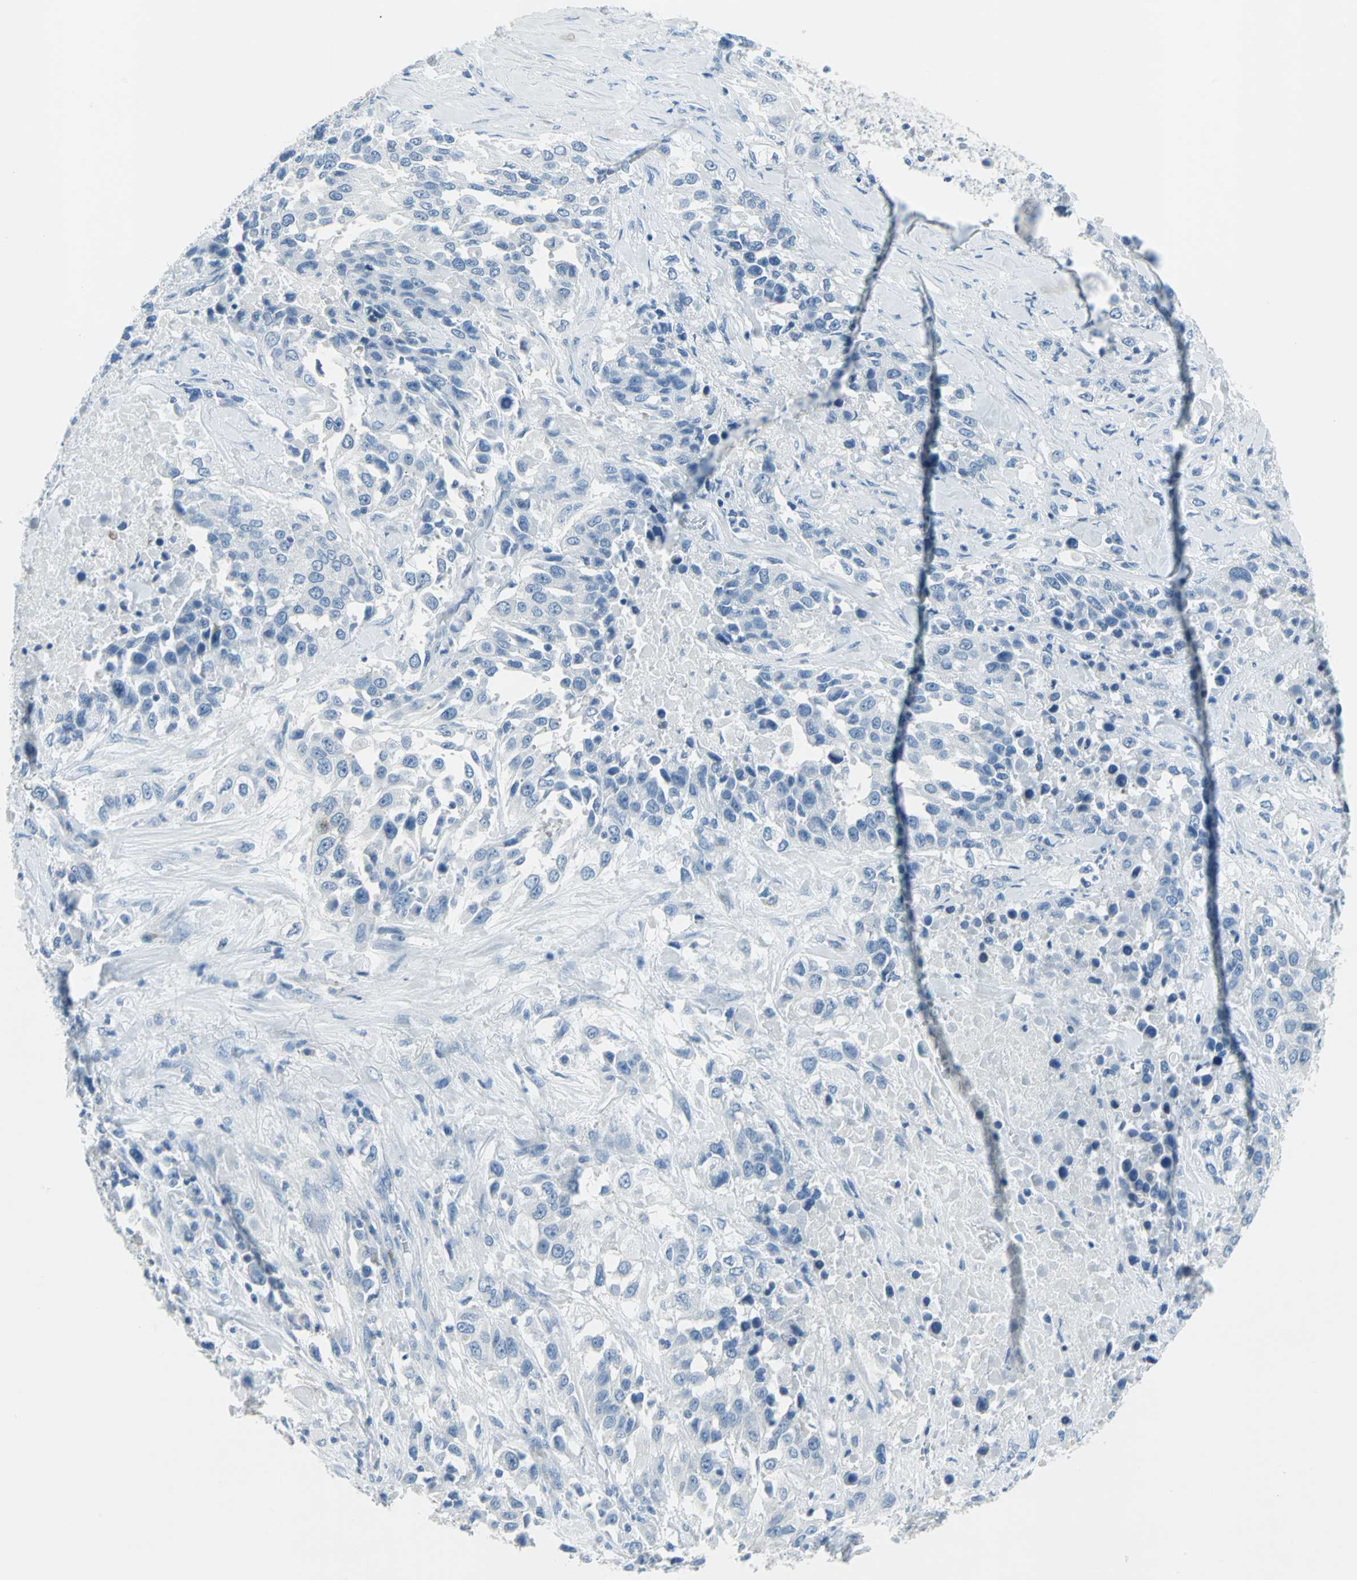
{"staining": {"intensity": "negative", "quantity": "none", "location": "none"}, "tissue": "urothelial cancer", "cell_type": "Tumor cells", "image_type": "cancer", "snomed": [{"axis": "morphology", "description": "Urothelial carcinoma, High grade"}, {"axis": "topography", "description": "Urinary bladder"}], "caption": "Protein analysis of urothelial cancer reveals no significant staining in tumor cells.", "gene": "DNAI2", "patient": {"sex": "female", "age": 80}}